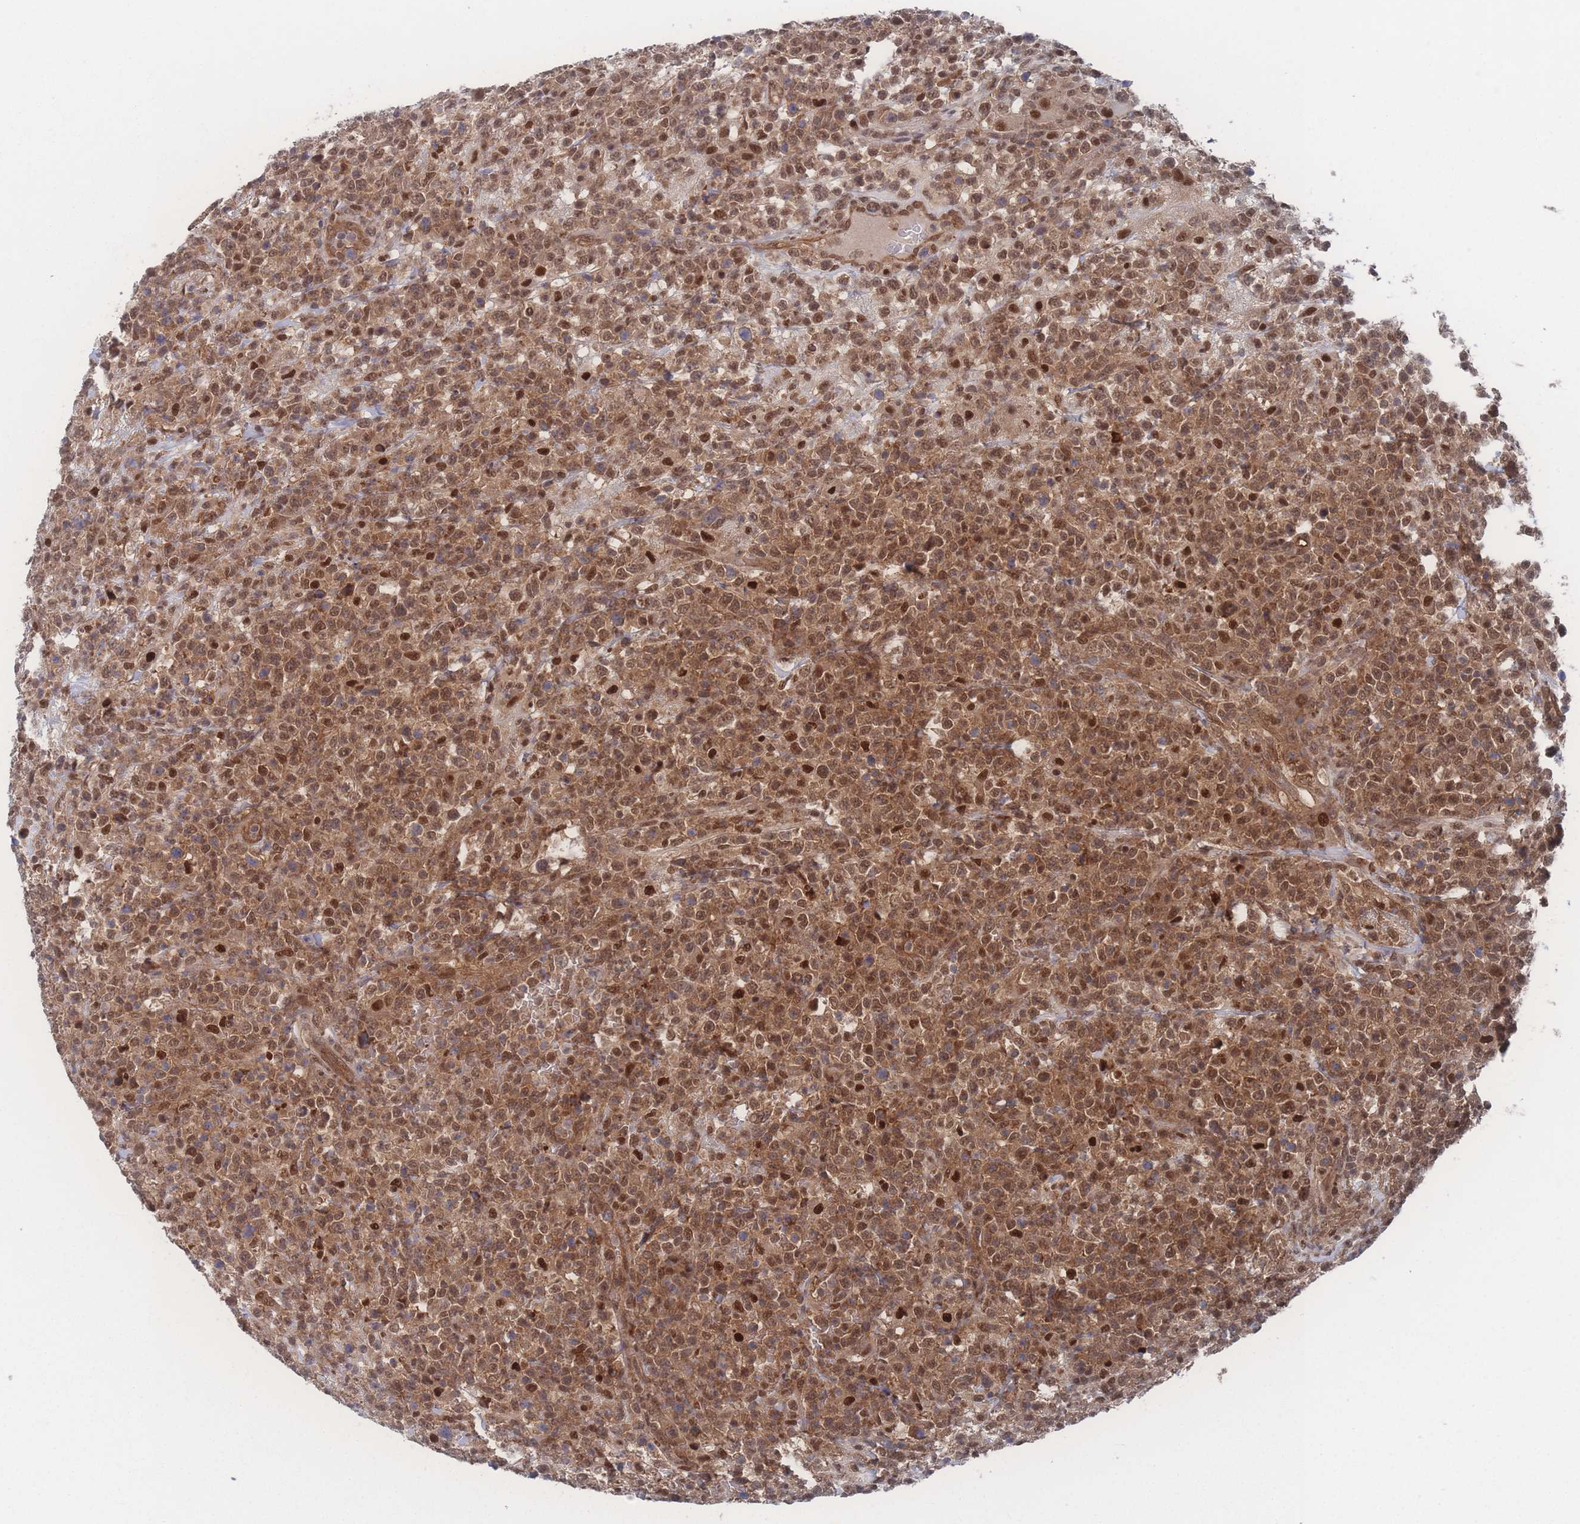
{"staining": {"intensity": "moderate", "quantity": ">75%", "location": "nuclear"}, "tissue": "lymphoma", "cell_type": "Tumor cells", "image_type": "cancer", "snomed": [{"axis": "morphology", "description": "Malignant lymphoma, non-Hodgkin's type, High grade"}, {"axis": "topography", "description": "Colon"}], "caption": "There is medium levels of moderate nuclear expression in tumor cells of lymphoma, as demonstrated by immunohistochemical staining (brown color).", "gene": "PSMA1", "patient": {"sex": "female", "age": 53}}